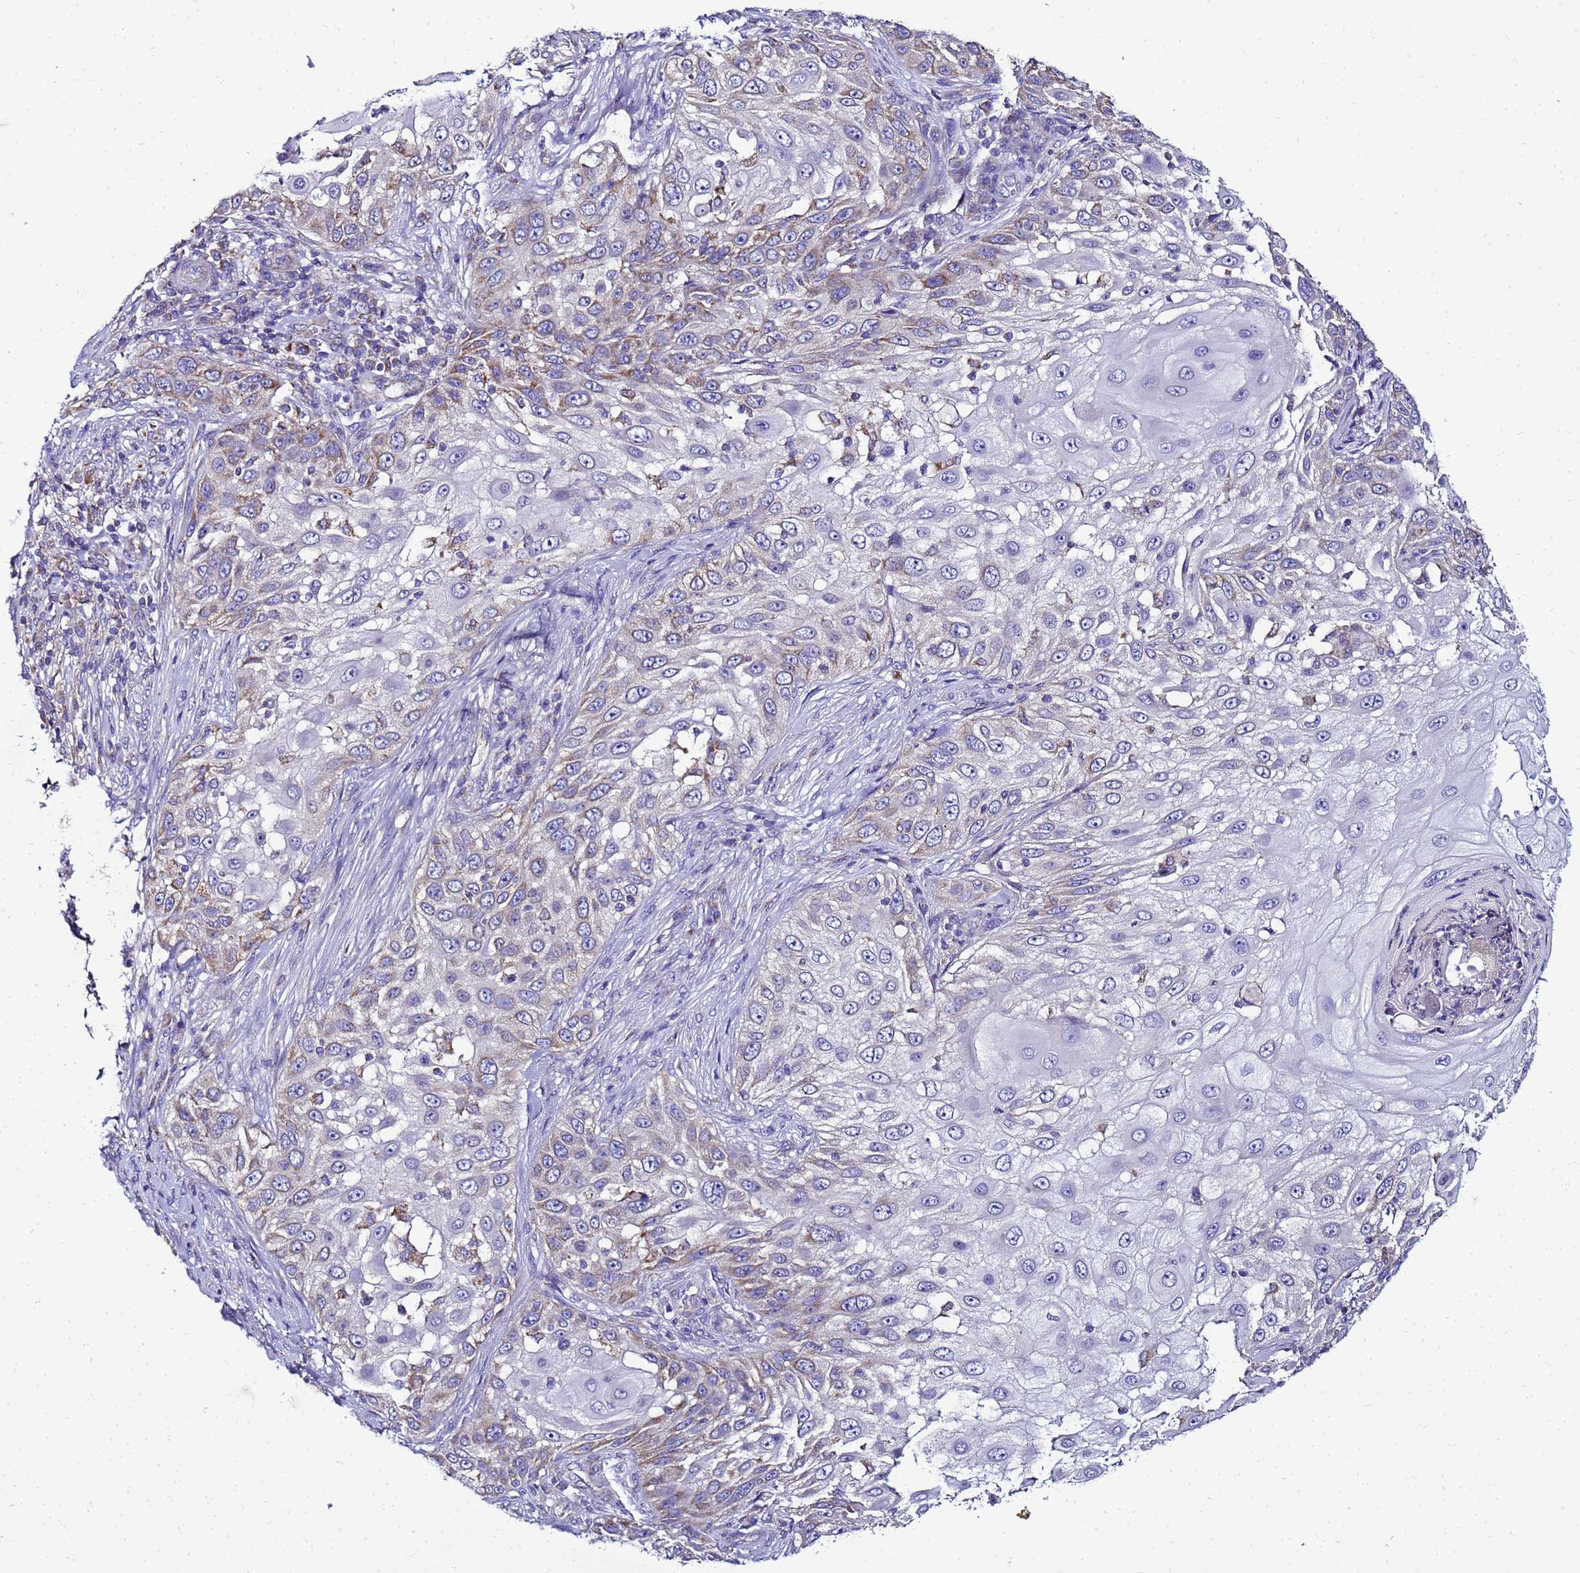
{"staining": {"intensity": "moderate", "quantity": "<25%", "location": "cytoplasmic/membranous"}, "tissue": "skin cancer", "cell_type": "Tumor cells", "image_type": "cancer", "snomed": [{"axis": "morphology", "description": "Squamous cell carcinoma, NOS"}, {"axis": "topography", "description": "Skin"}], "caption": "Immunohistochemistry (IHC) image of skin squamous cell carcinoma stained for a protein (brown), which displays low levels of moderate cytoplasmic/membranous expression in about <25% of tumor cells.", "gene": "HIGD2A", "patient": {"sex": "female", "age": 44}}